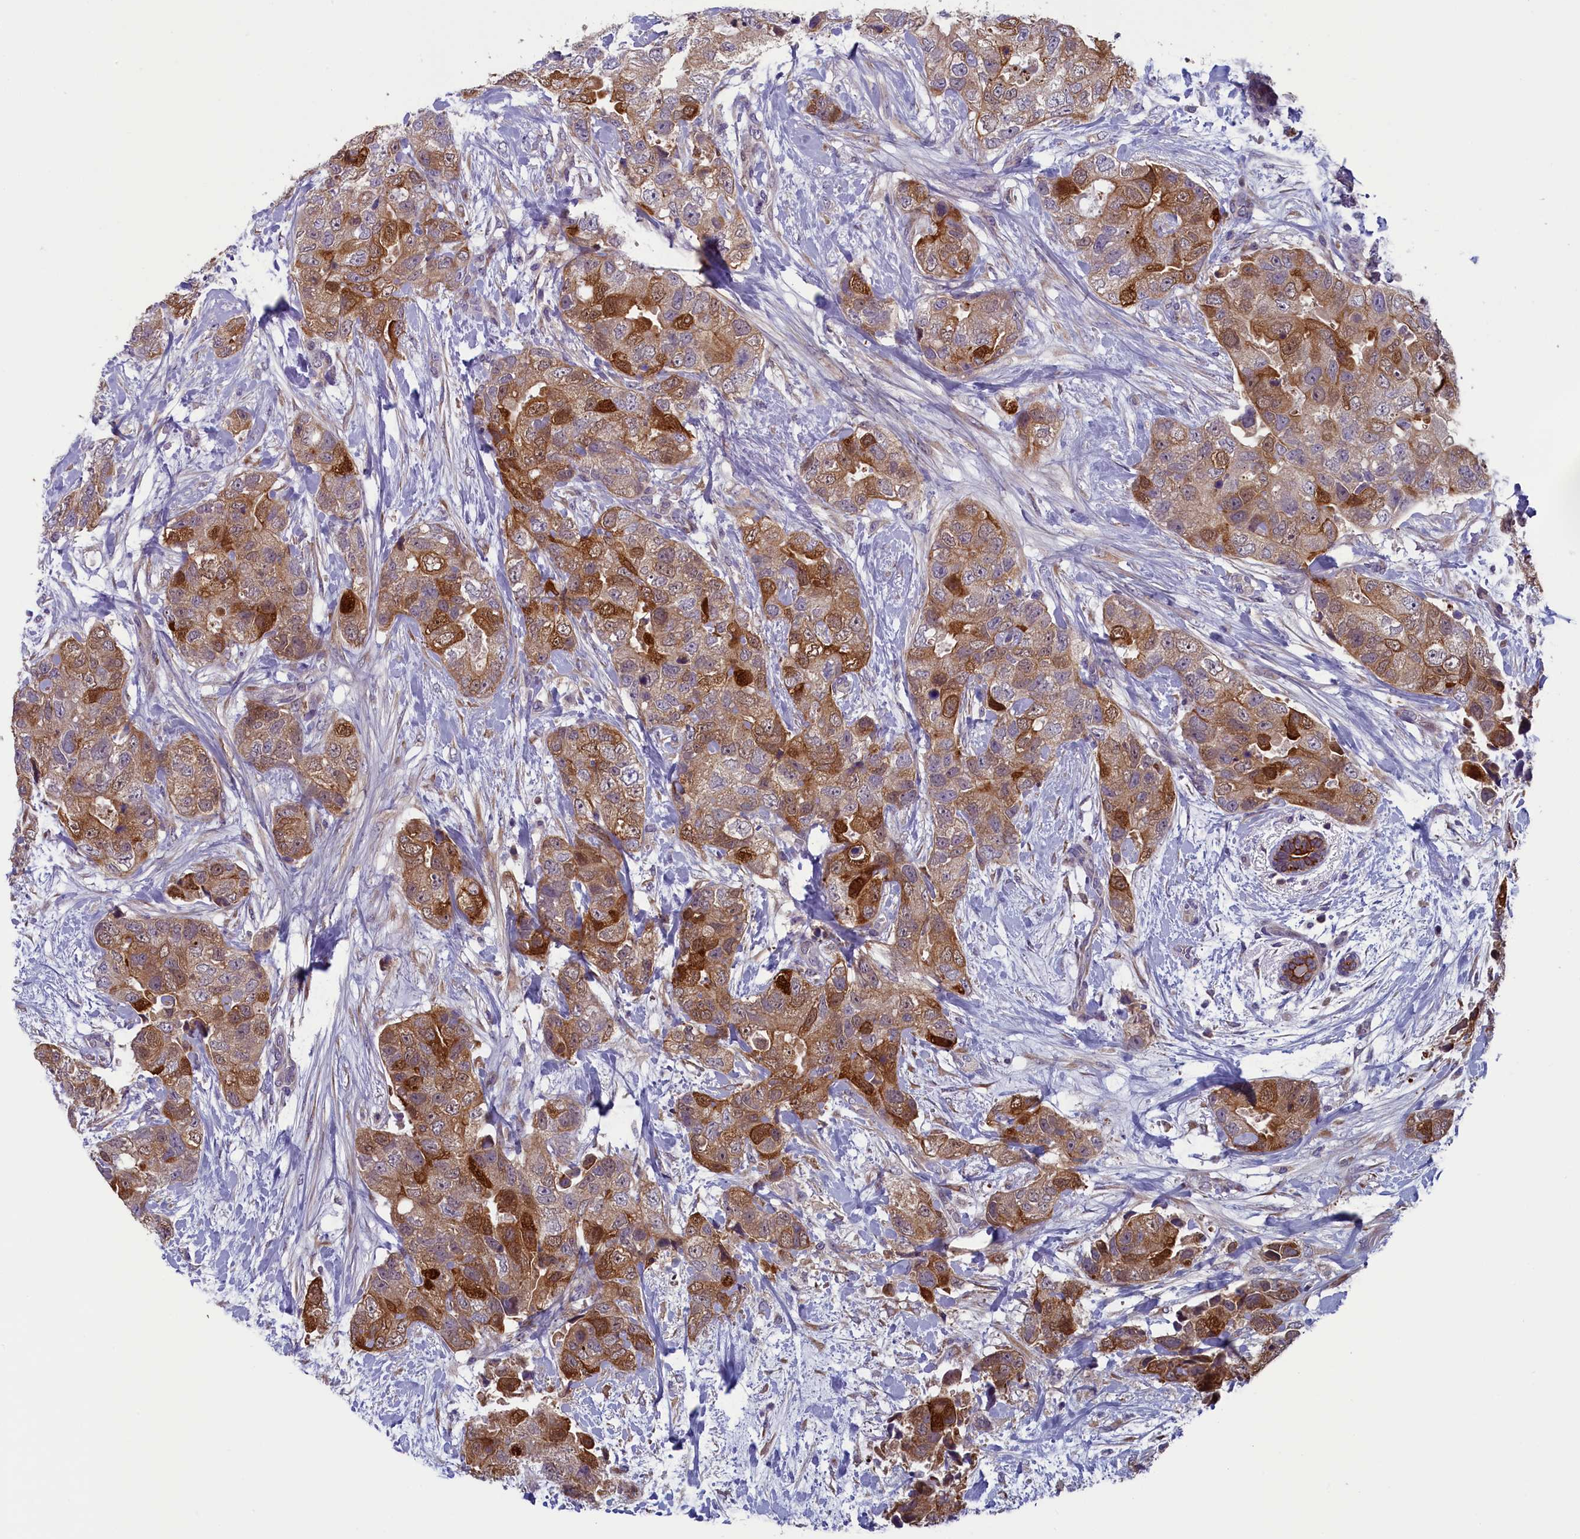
{"staining": {"intensity": "moderate", "quantity": ">75%", "location": "cytoplasmic/membranous,nuclear"}, "tissue": "breast cancer", "cell_type": "Tumor cells", "image_type": "cancer", "snomed": [{"axis": "morphology", "description": "Duct carcinoma"}, {"axis": "topography", "description": "Breast"}], "caption": "Breast cancer stained with DAB (3,3'-diaminobenzidine) immunohistochemistry shows medium levels of moderate cytoplasmic/membranous and nuclear positivity in about >75% of tumor cells.", "gene": "ANKRD39", "patient": {"sex": "female", "age": 62}}